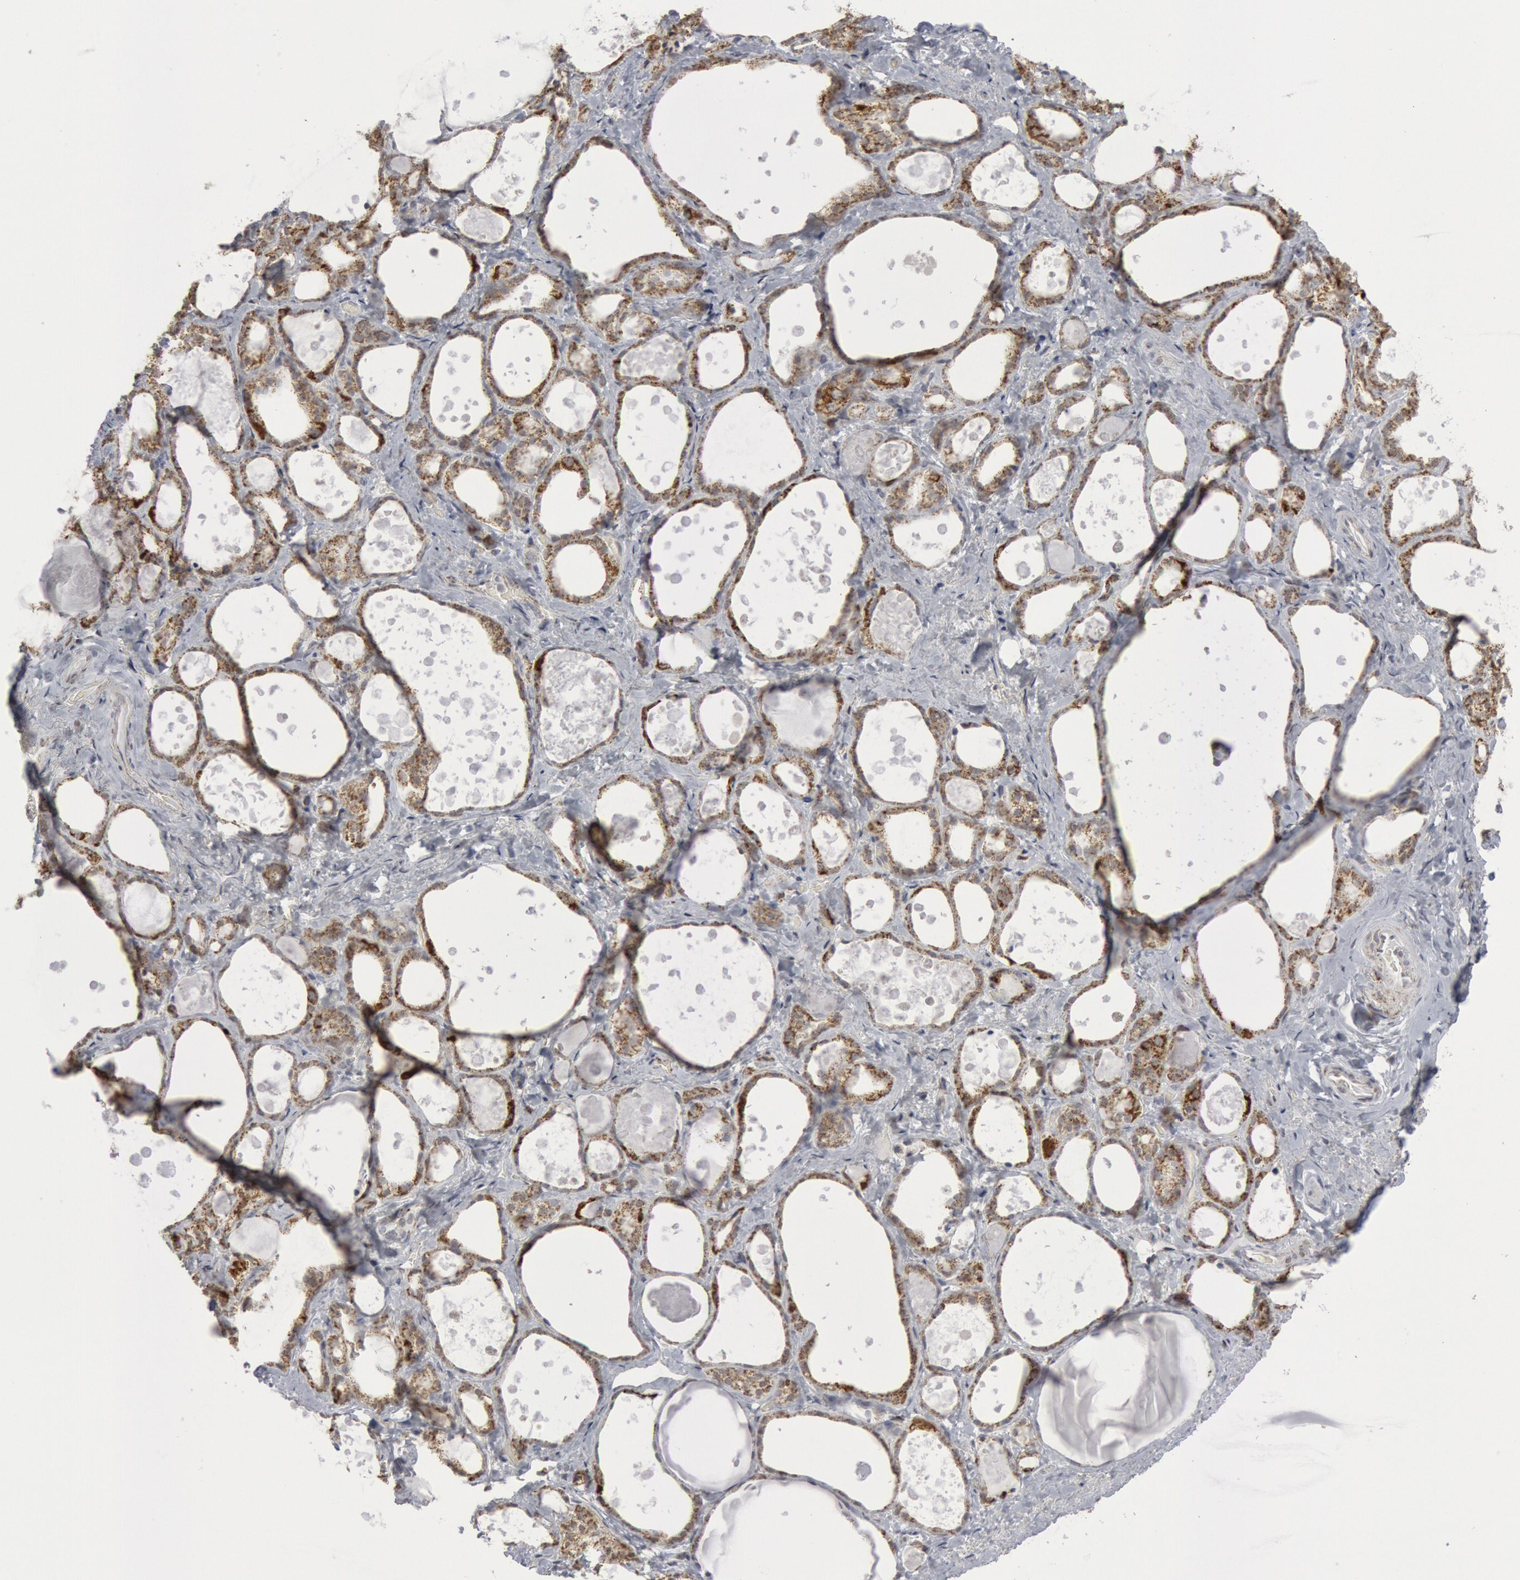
{"staining": {"intensity": "moderate", "quantity": "25%-75%", "location": "cytoplasmic/membranous"}, "tissue": "thyroid gland", "cell_type": "Glandular cells", "image_type": "normal", "snomed": [{"axis": "morphology", "description": "Normal tissue, NOS"}, {"axis": "topography", "description": "Thyroid gland"}], "caption": "Glandular cells exhibit medium levels of moderate cytoplasmic/membranous staining in approximately 25%-75% of cells in normal thyroid gland. (Brightfield microscopy of DAB IHC at high magnification).", "gene": "CASP9", "patient": {"sex": "female", "age": 75}}